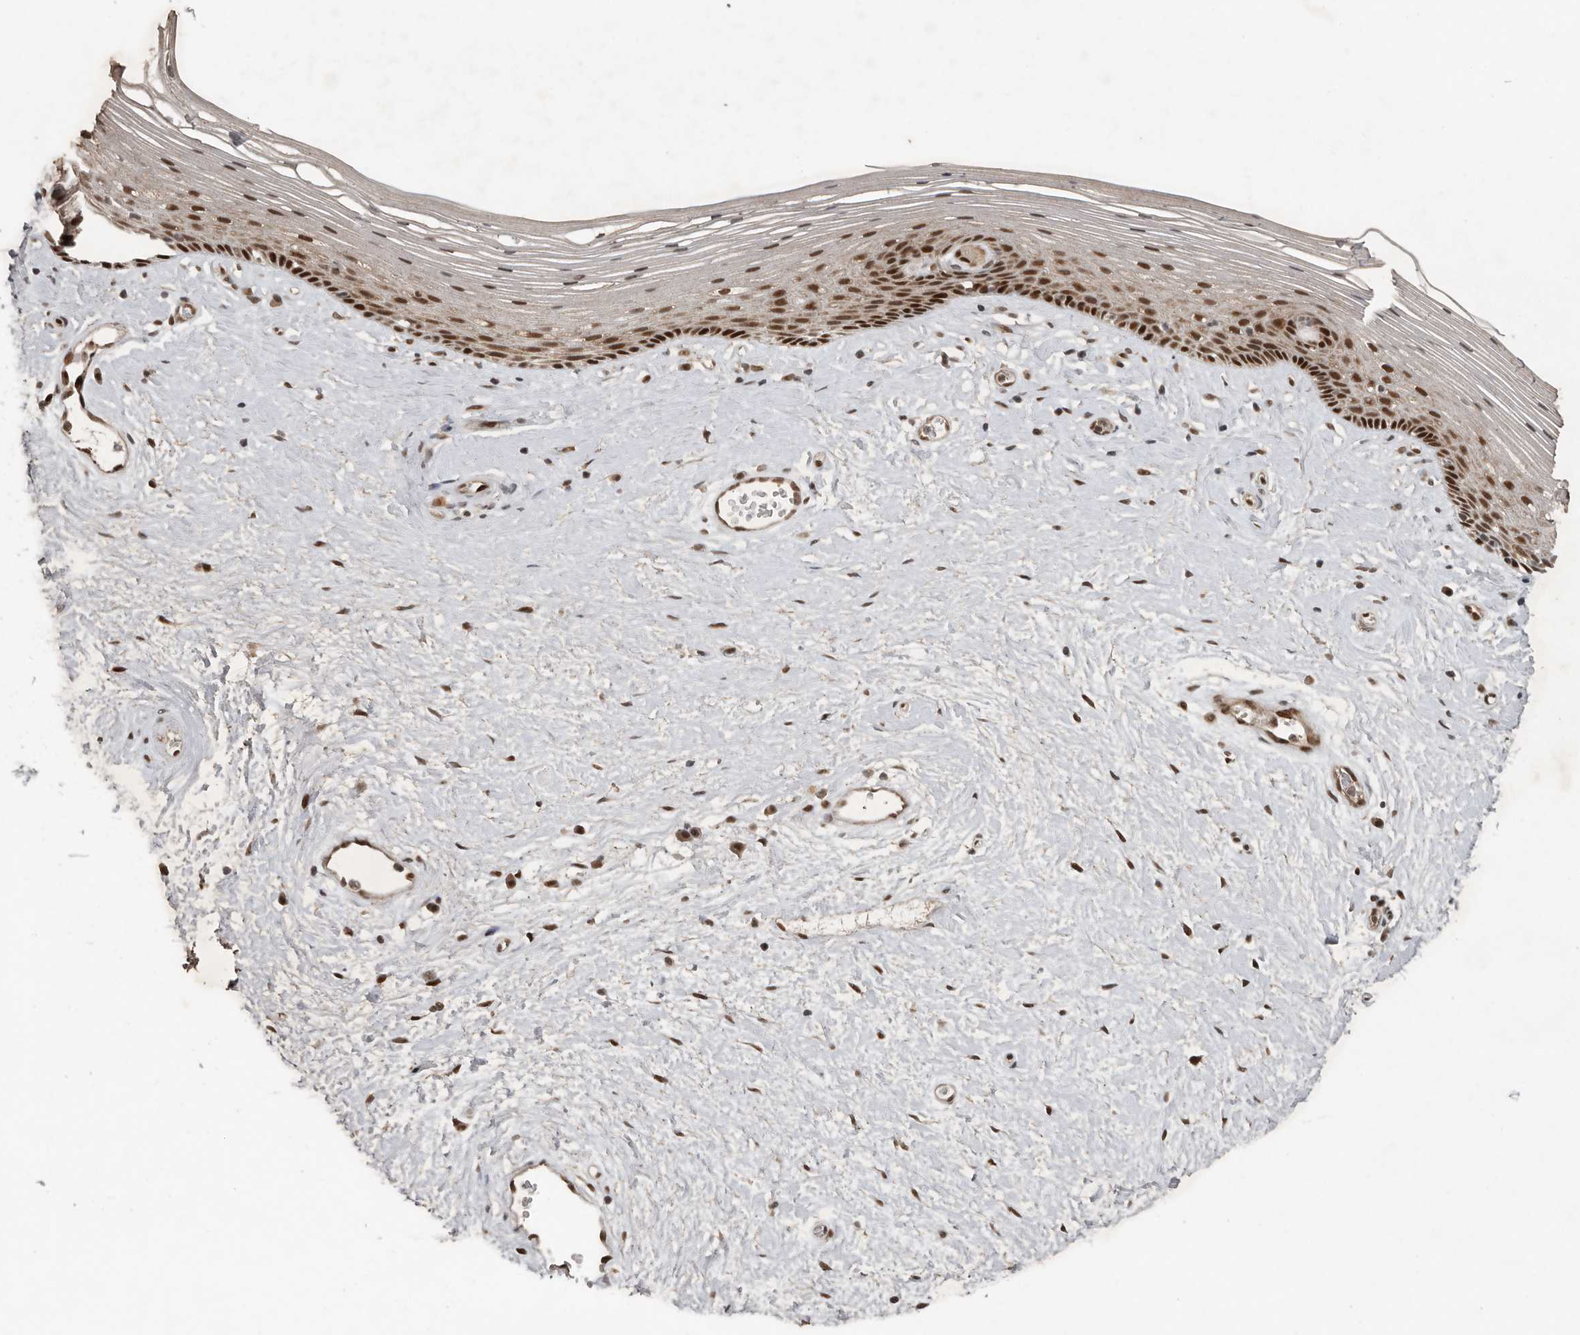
{"staining": {"intensity": "strong", "quantity": "25%-75%", "location": "nuclear"}, "tissue": "vagina", "cell_type": "Squamous epithelial cells", "image_type": "normal", "snomed": [{"axis": "morphology", "description": "Normal tissue, NOS"}, {"axis": "topography", "description": "Vagina"}], "caption": "Immunohistochemical staining of normal vagina reveals 25%-75% levels of strong nuclear protein expression in about 25%-75% of squamous epithelial cells. (IHC, brightfield microscopy, high magnification).", "gene": "CDC27", "patient": {"sex": "female", "age": 46}}